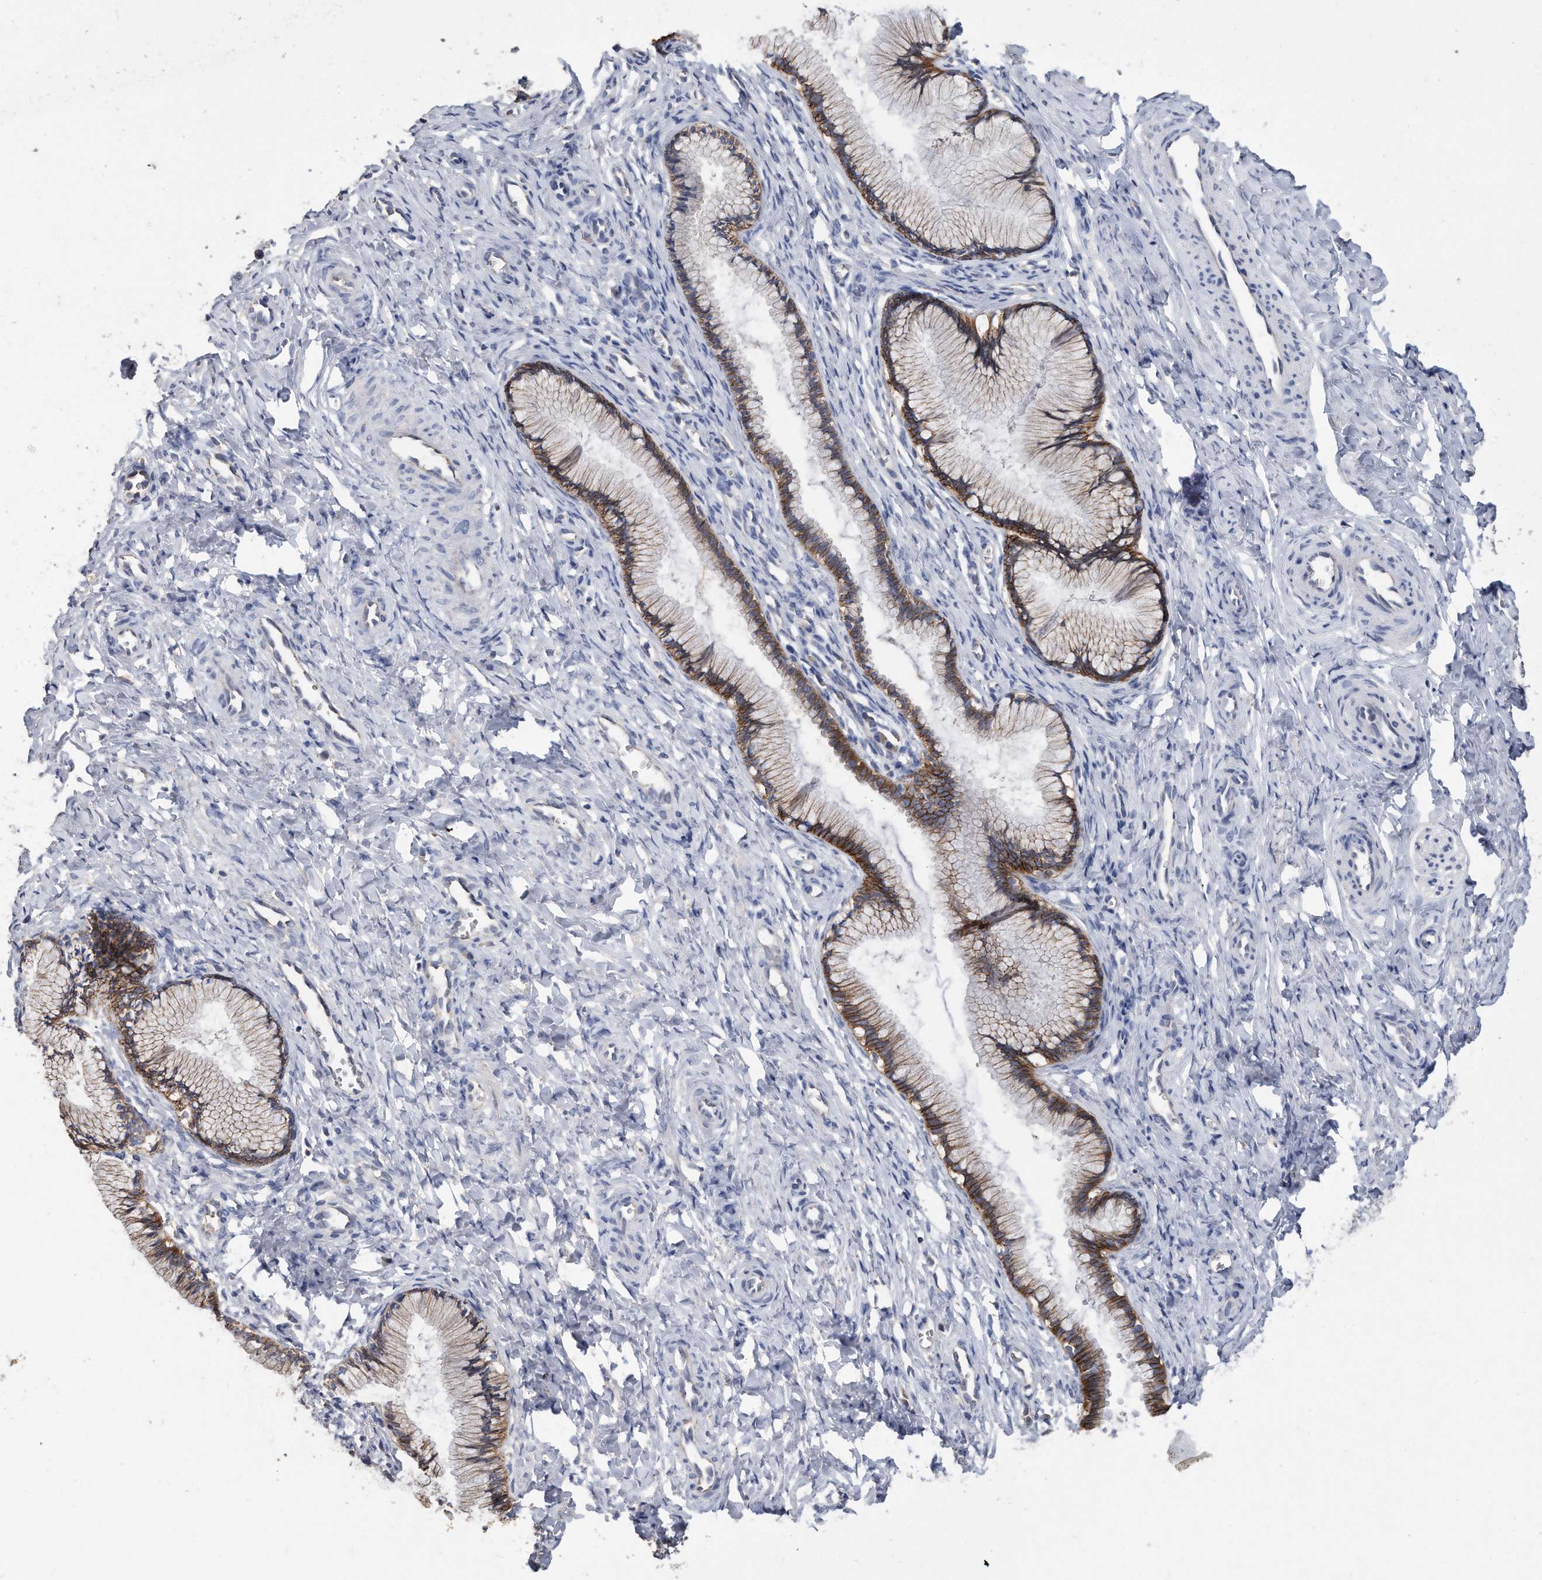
{"staining": {"intensity": "moderate", "quantity": "25%-75%", "location": "cytoplasmic/membranous"}, "tissue": "cervix", "cell_type": "Glandular cells", "image_type": "normal", "snomed": [{"axis": "morphology", "description": "Normal tissue, NOS"}, {"axis": "topography", "description": "Cervix"}], "caption": "Cervix stained with DAB (3,3'-diaminobenzidine) IHC reveals medium levels of moderate cytoplasmic/membranous expression in about 25%-75% of glandular cells.", "gene": "CDCP1", "patient": {"sex": "female", "age": 27}}